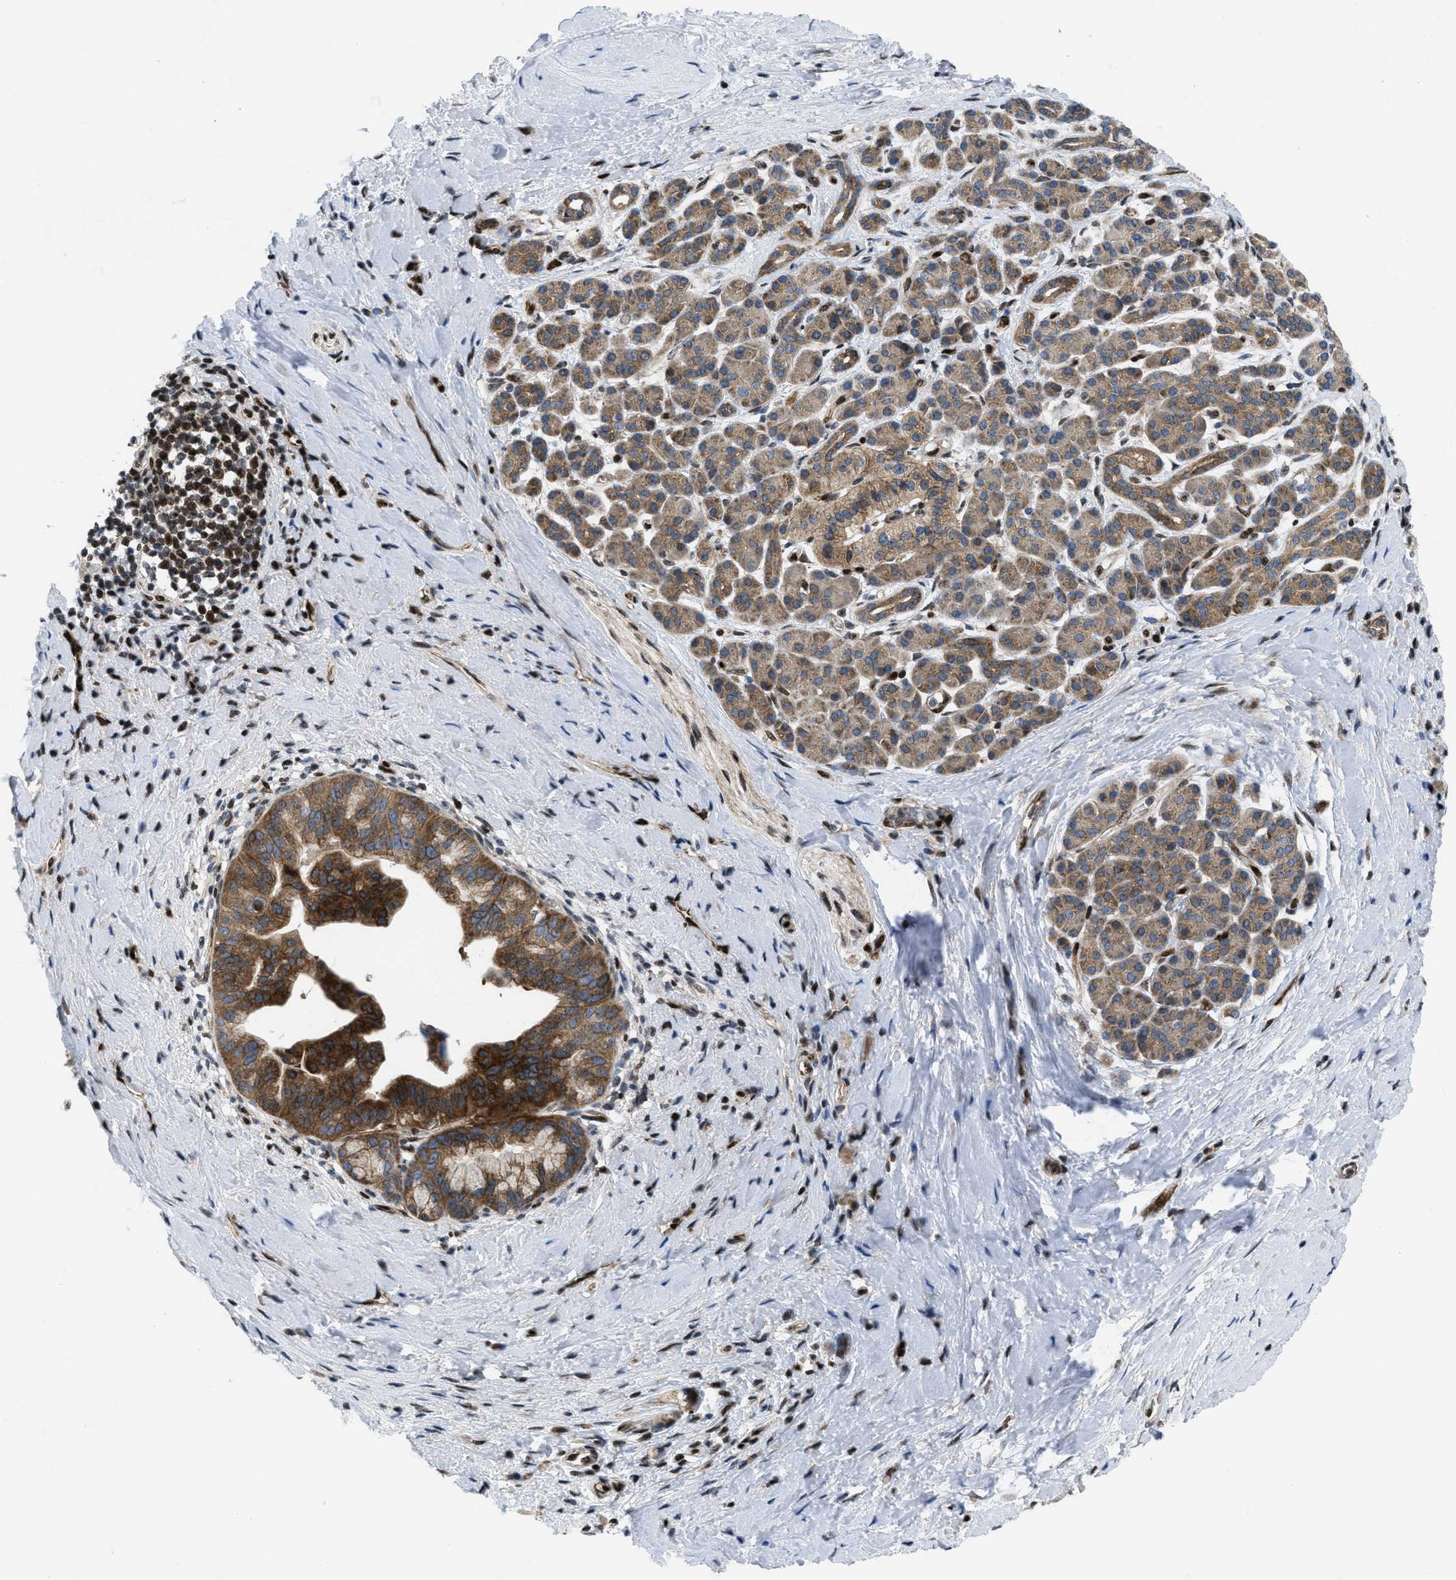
{"staining": {"intensity": "moderate", "quantity": ">75%", "location": "cytoplasmic/membranous"}, "tissue": "pancreatic cancer", "cell_type": "Tumor cells", "image_type": "cancer", "snomed": [{"axis": "morphology", "description": "Adenocarcinoma, NOS"}, {"axis": "topography", "description": "Pancreas"}], "caption": "High-magnification brightfield microscopy of pancreatic adenocarcinoma stained with DAB (brown) and counterstained with hematoxylin (blue). tumor cells exhibit moderate cytoplasmic/membranous expression is identified in about>75% of cells.", "gene": "PPP2CB", "patient": {"sex": "male", "age": 55}}